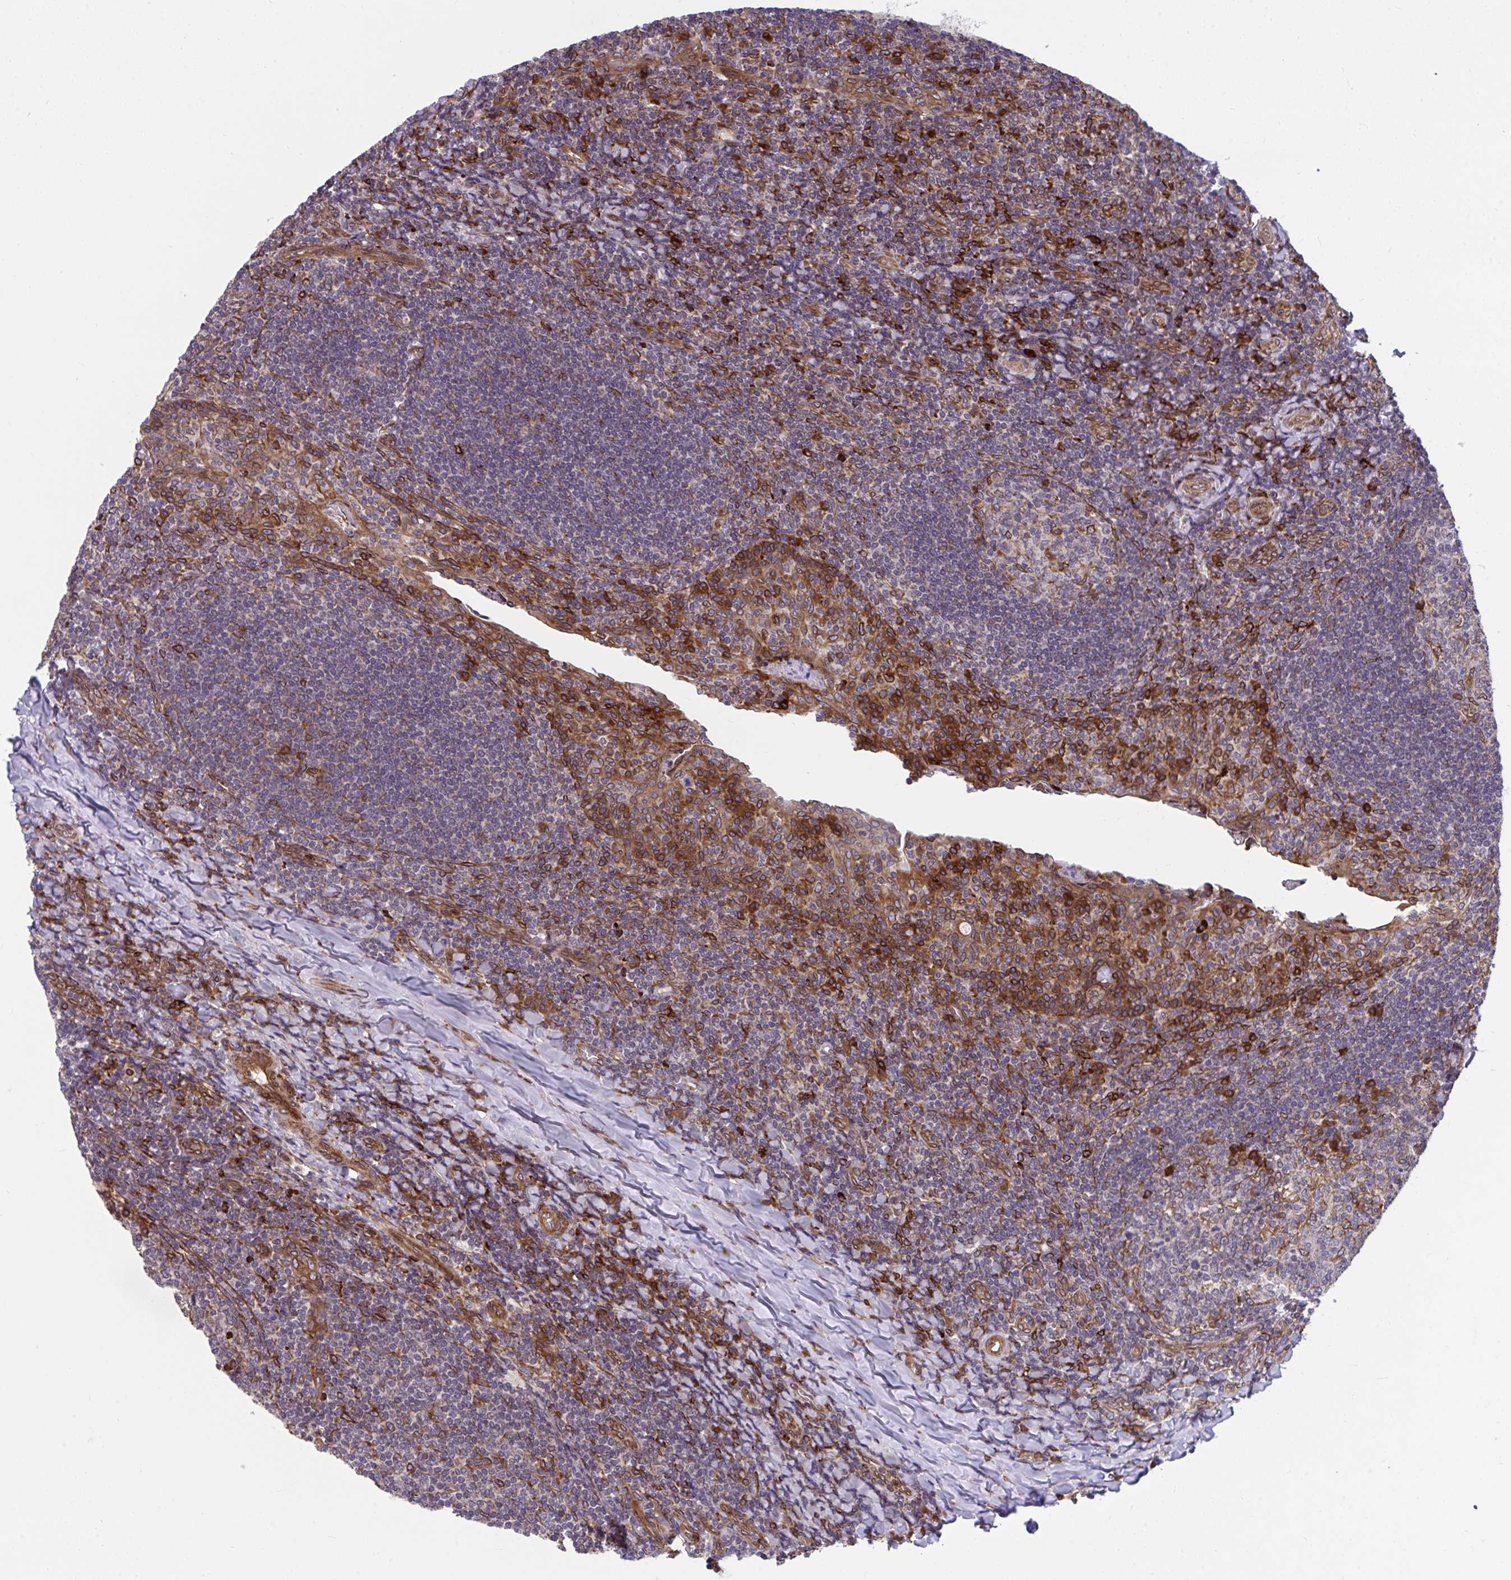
{"staining": {"intensity": "strong", "quantity": "<25%", "location": "cytoplasmic/membranous"}, "tissue": "tonsil", "cell_type": "Germinal center cells", "image_type": "normal", "snomed": [{"axis": "morphology", "description": "Normal tissue, NOS"}, {"axis": "topography", "description": "Tonsil"}], "caption": "There is medium levels of strong cytoplasmic/membranous positivity in germinal center cells of benign tonsil, as demonstrated by immunohistochemical staining (brown color).", "gene": "STIM2", "patient": {"sex": "male", "age": 17}}